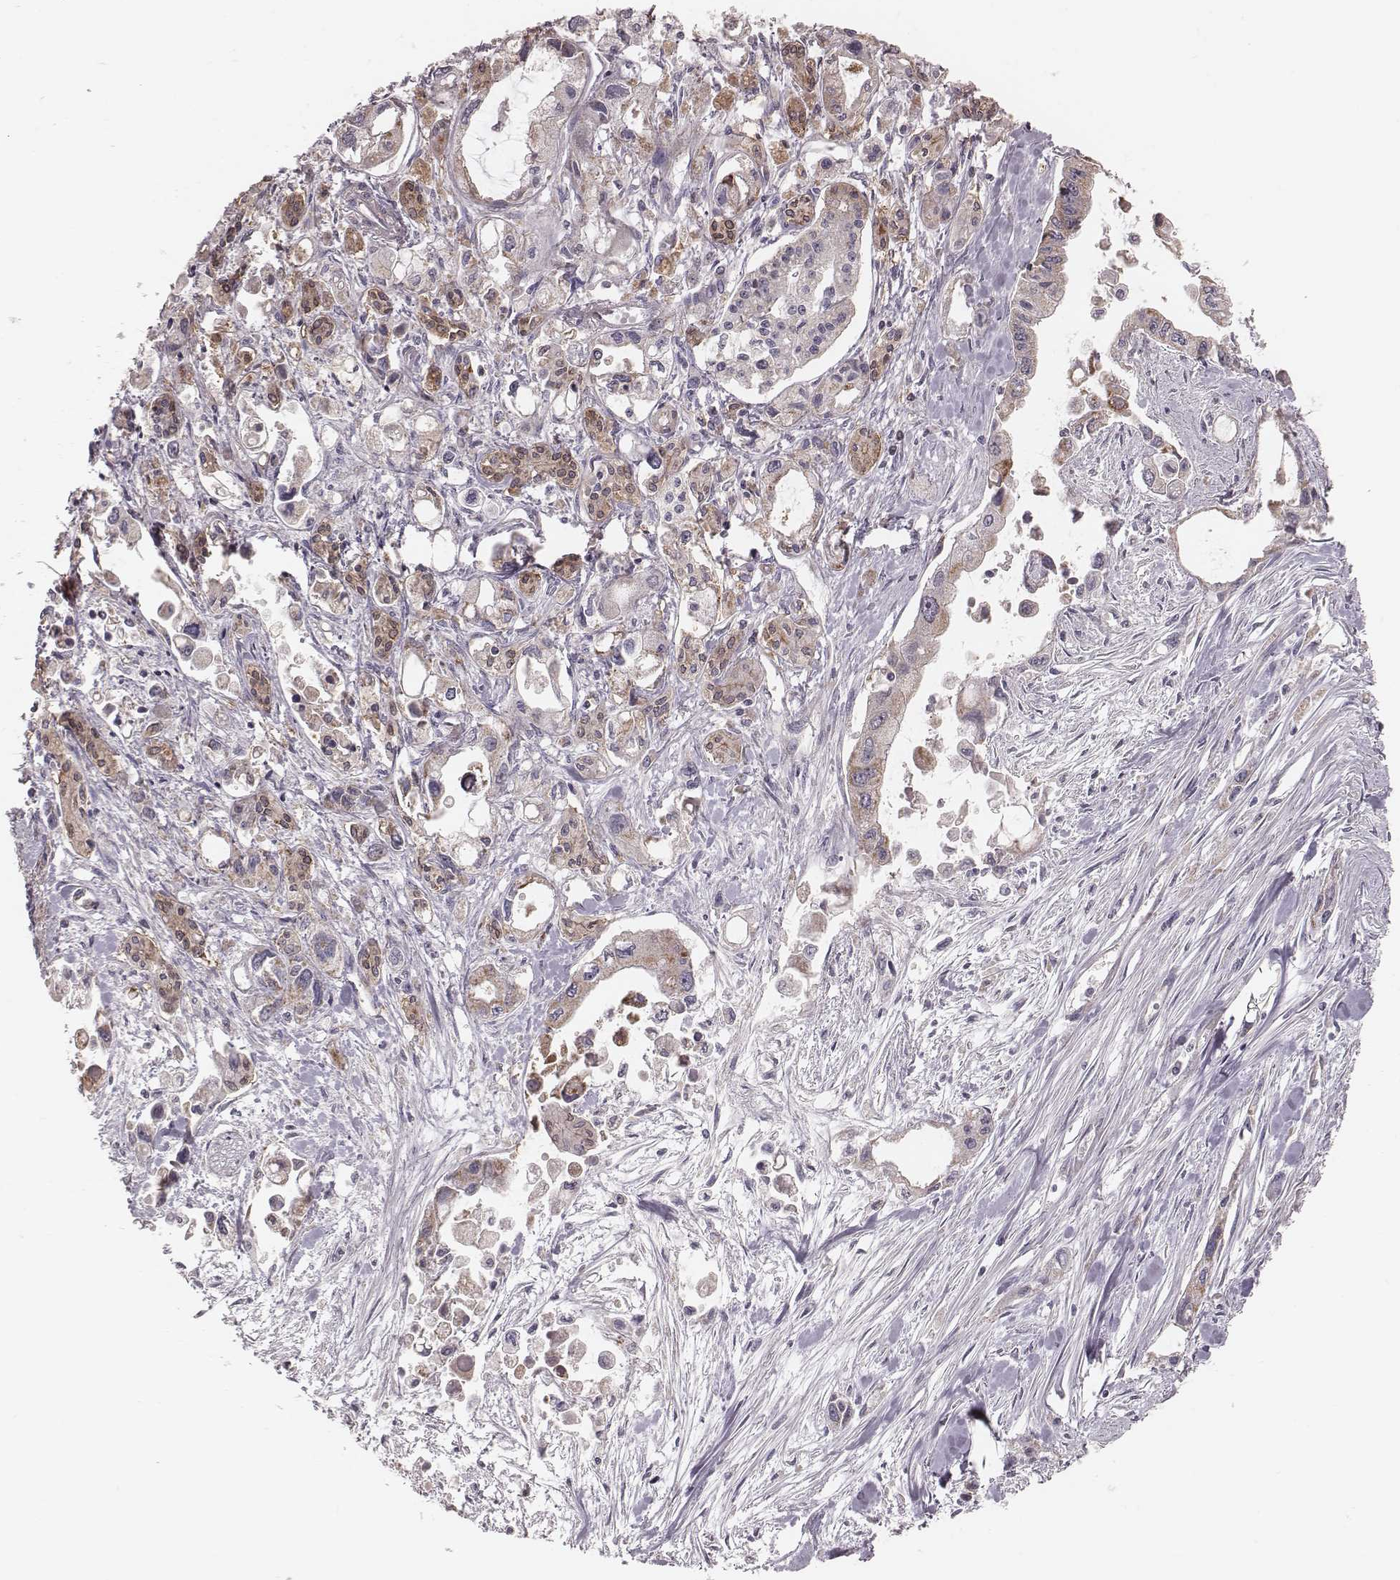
{"staining": {"intensity": "moderate", "quantity": "25%-75%", "location": "cytoplasmic/membranous"}, "tissue": "pancreatic cancer", "cell_type": "Tumor cells", "image_type": "cancer", "snomed": [{"axis": "morphology", "description": "Adenocarcinoma, NOS"}, {"axis": "topography", "description": "Pancreas"}], "caption": "Immunohistochemistry (IHC) histopathology image of human adenocarcinoma (pancreatic) stained for a protein (brown), which exhibits medium levels of moderate cytoplasmic/membranous expression in approximately 25%-75% of tumor cells.", "gene": "MRPS27", "patient": {"sex": "female", "age": 61}}